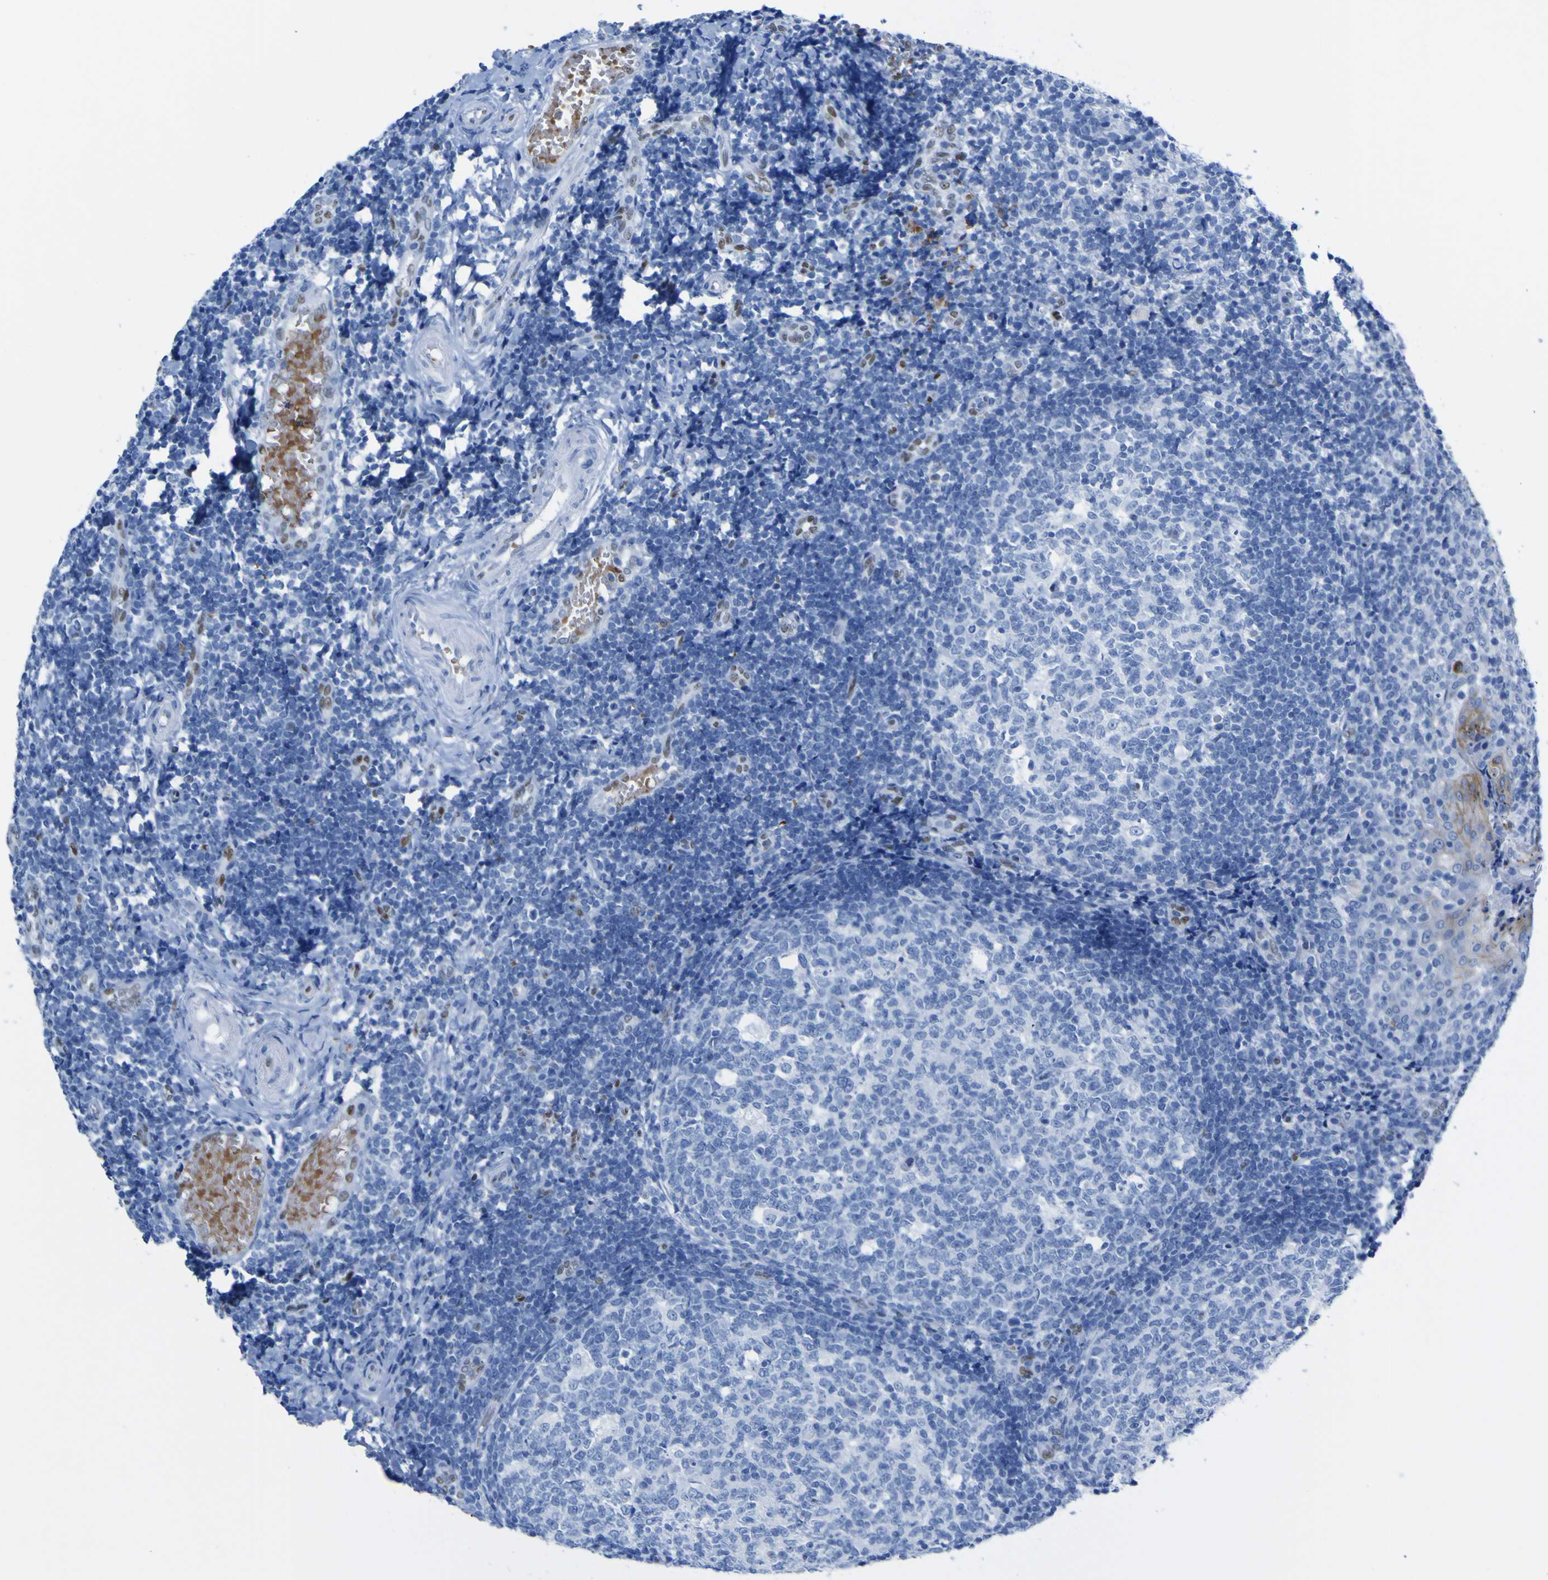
{"staining": {"intensity": "negative", "quantity": "none", "location": "none"}, "tissue": "tonsil", "cell_type": "Germinal center cells", "image_type": "normal", "snomed": [{"axis": "morphology", "description": "Normal tissue, NOS"}, {"axis": "topography", "description": "Tonsil"}], "caption": "Immunohistochemistry (IHC) photomicrograph of normal human tonsil stained for a protein (brown), which reveals no expression in germinal center cells. (Immunohistochemistry (IHC), brightfield microscopy, high magnification).", "gene": "DACH1", "patient": {"sex": "female", "age": 19}}